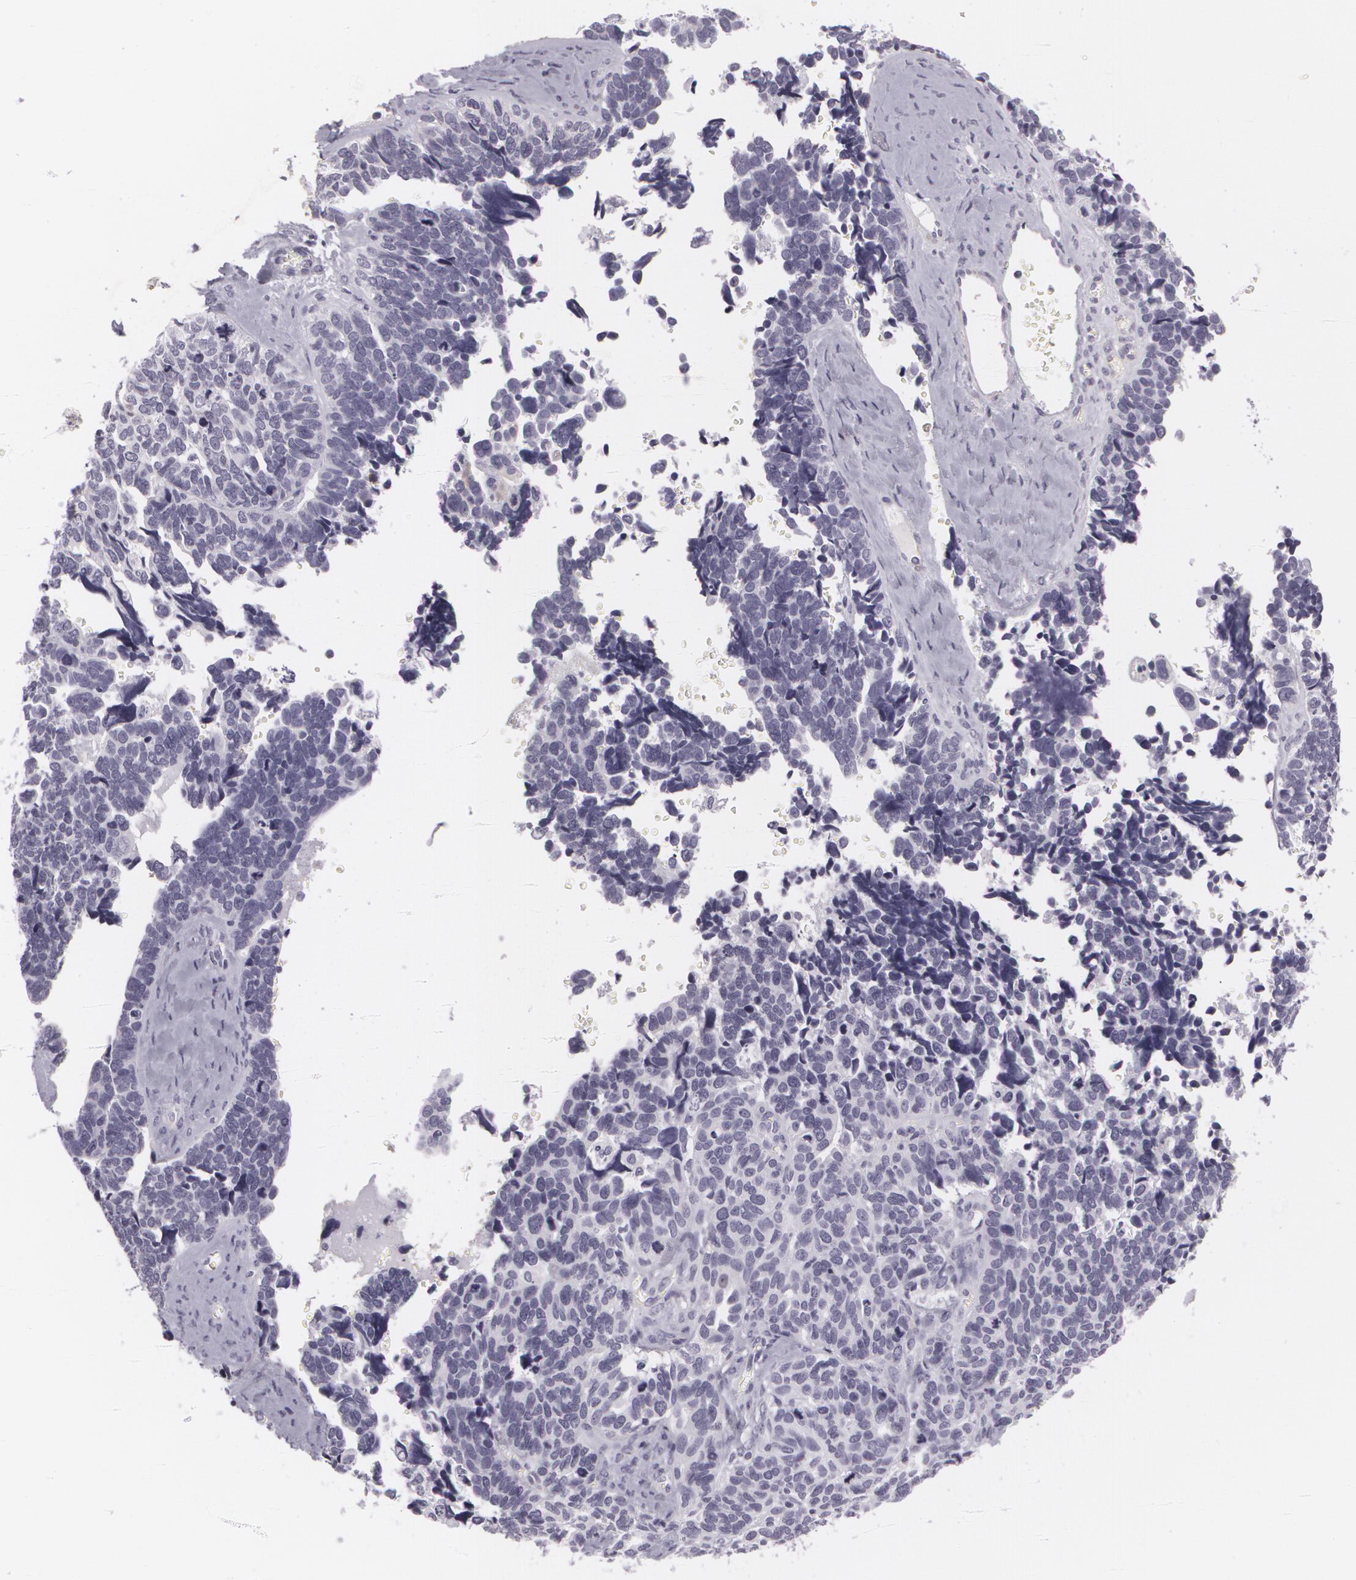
{"staining": {"intensity": "negative", "quantity": "none", "location": "none"}, "tissue": "ovarian cancer", "cell_type": "Tumor cells", "image_type": "cancer", "snomed": [{"axis": "morphology", "description": "Cystadenocarcinoma, serous, NOS"}, {"axis": "topography", "description": "Ovary"}], "caption": "There is no significant staining in tumor cells of ovarian cancer.", "gene": "MAP2", "patient": {"sex": "female", "age": 77}}